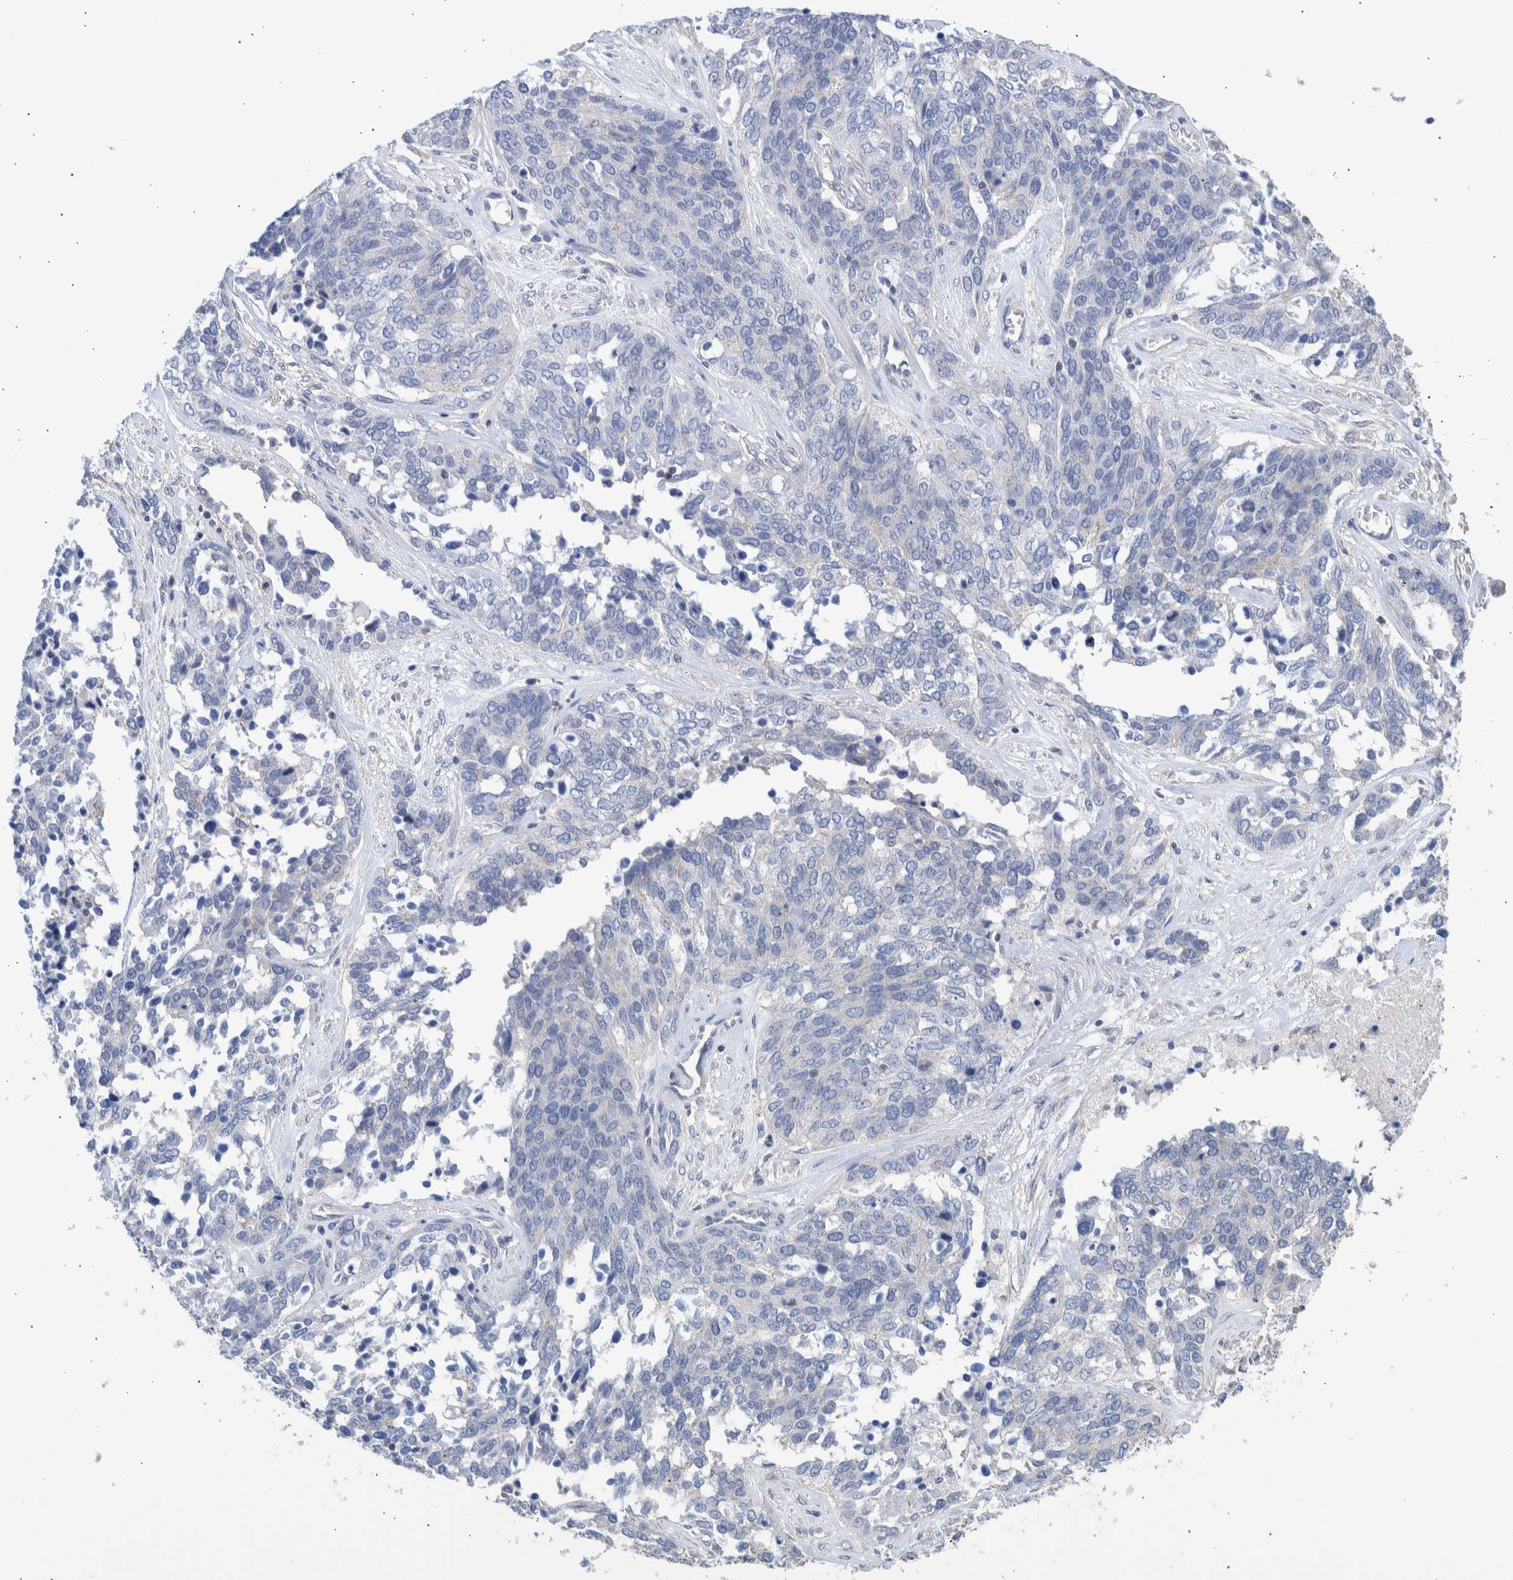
{"staining": {"intensity": "negative", "quantity": "none", "location": "none"}, "tissue": "ovarian cancer", "cell_type": "Tumor cells", "image_type": "cancer", "snomed": [{"axis": "morphology", "description": "Cystadenocarcinoma, serous, NOS"}, {"axis": "topography", "description": "Ovary"}], "caption": "Human serous cystadenocarcinoma (ovarian) stained for a protein using IHC reveals no expression in tumor cells.", "gene": "PPP3CC", "patient": {"sex": "female", "age": 44}}